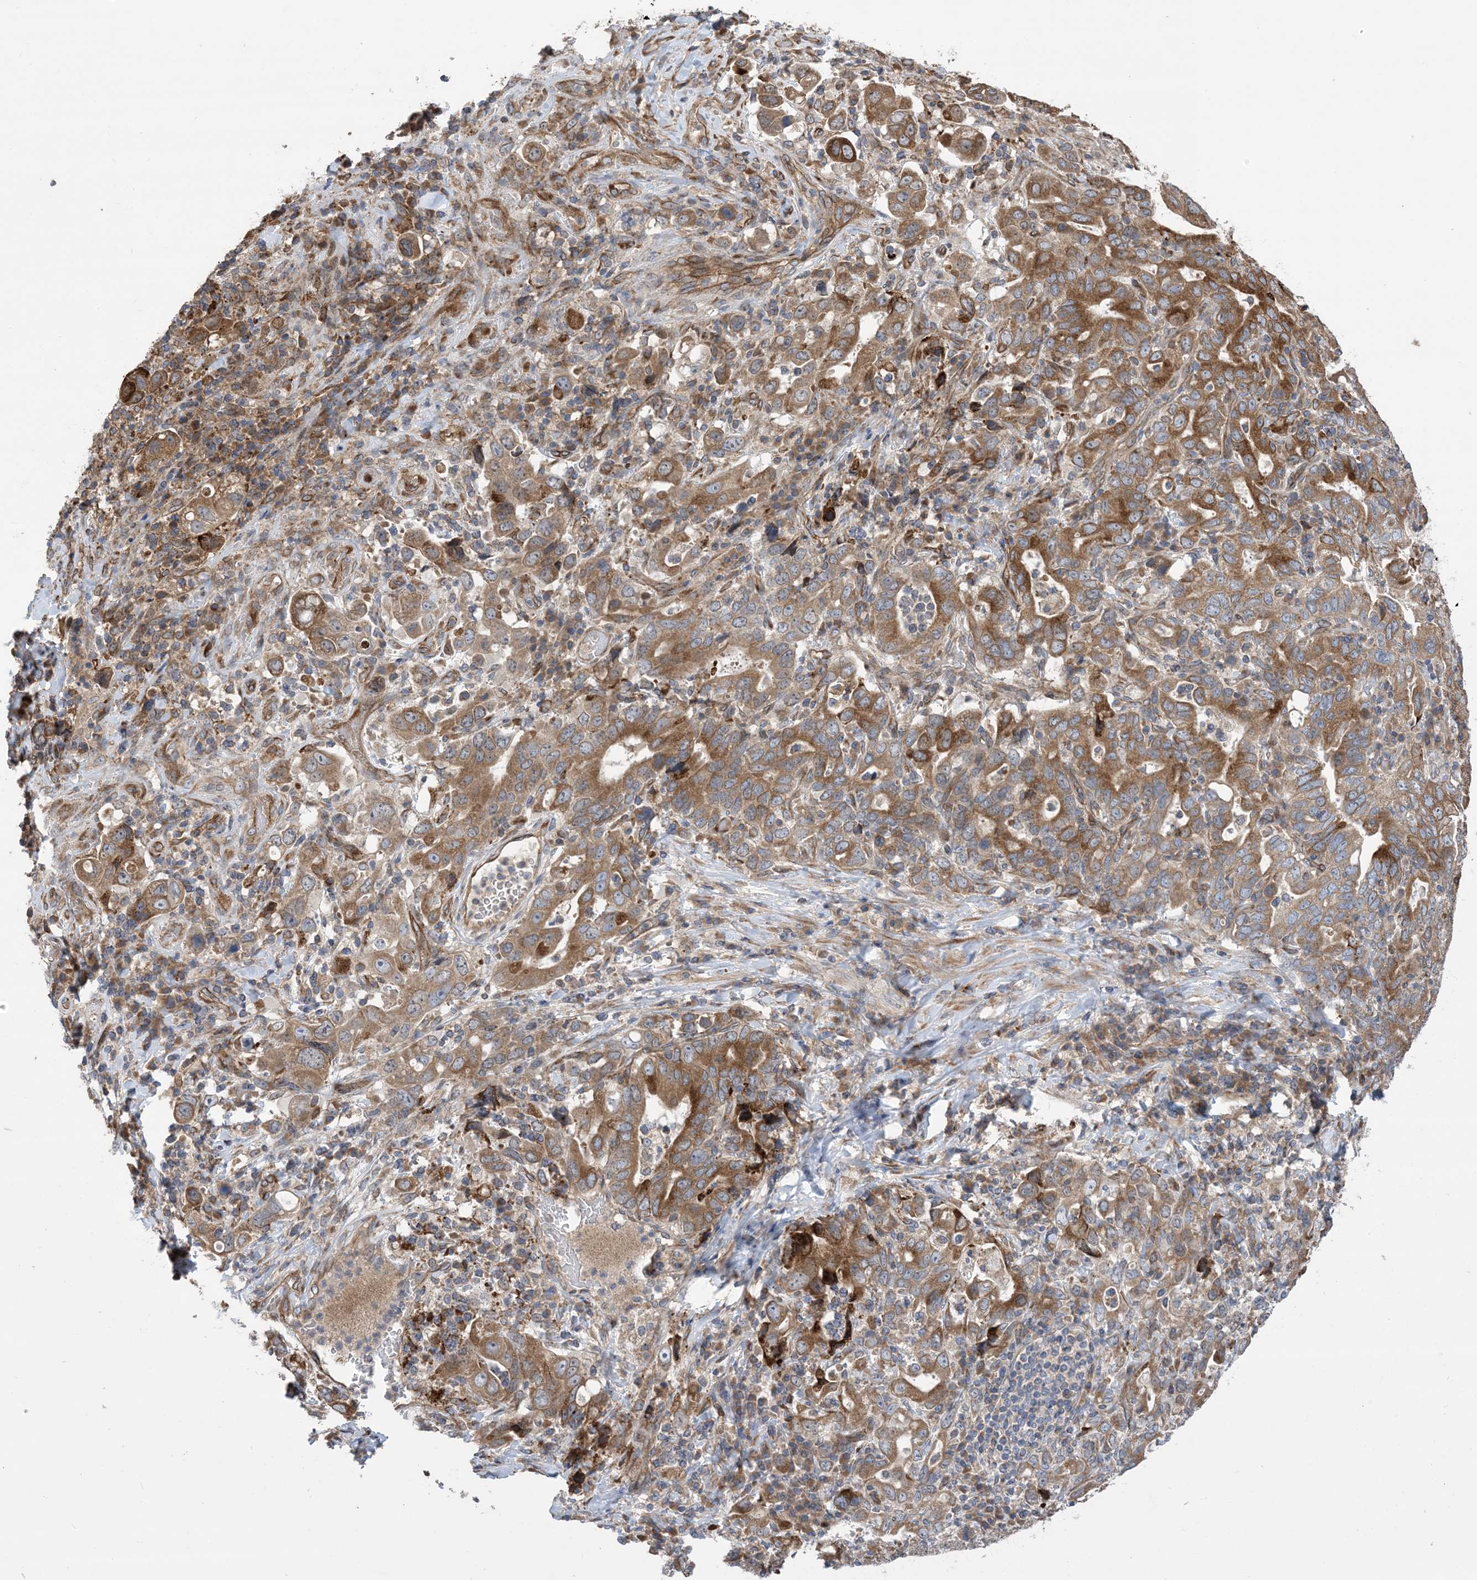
{"staining": {"intensity": "moderate", "quantity": ">75%", "location": "cytoplasmic/membranous"}, "tissue": "stomach cancer", "cell_type": "Tumor cells", "image_type": "cancer", "snomed": [{"axis": "morphology", "description": "Adenocarcinoma, NOS"}, {"axis": "topography", "description": "Stomach, upper"}], "caption": "Brown immunohistochemical staining in human stomach cancer demonstrates moderate cytoplasmic/membranous staining in about >75% of tumor cells.", "gene": "CLEC16A", "patient": {"sex": "male", "age": 62}}